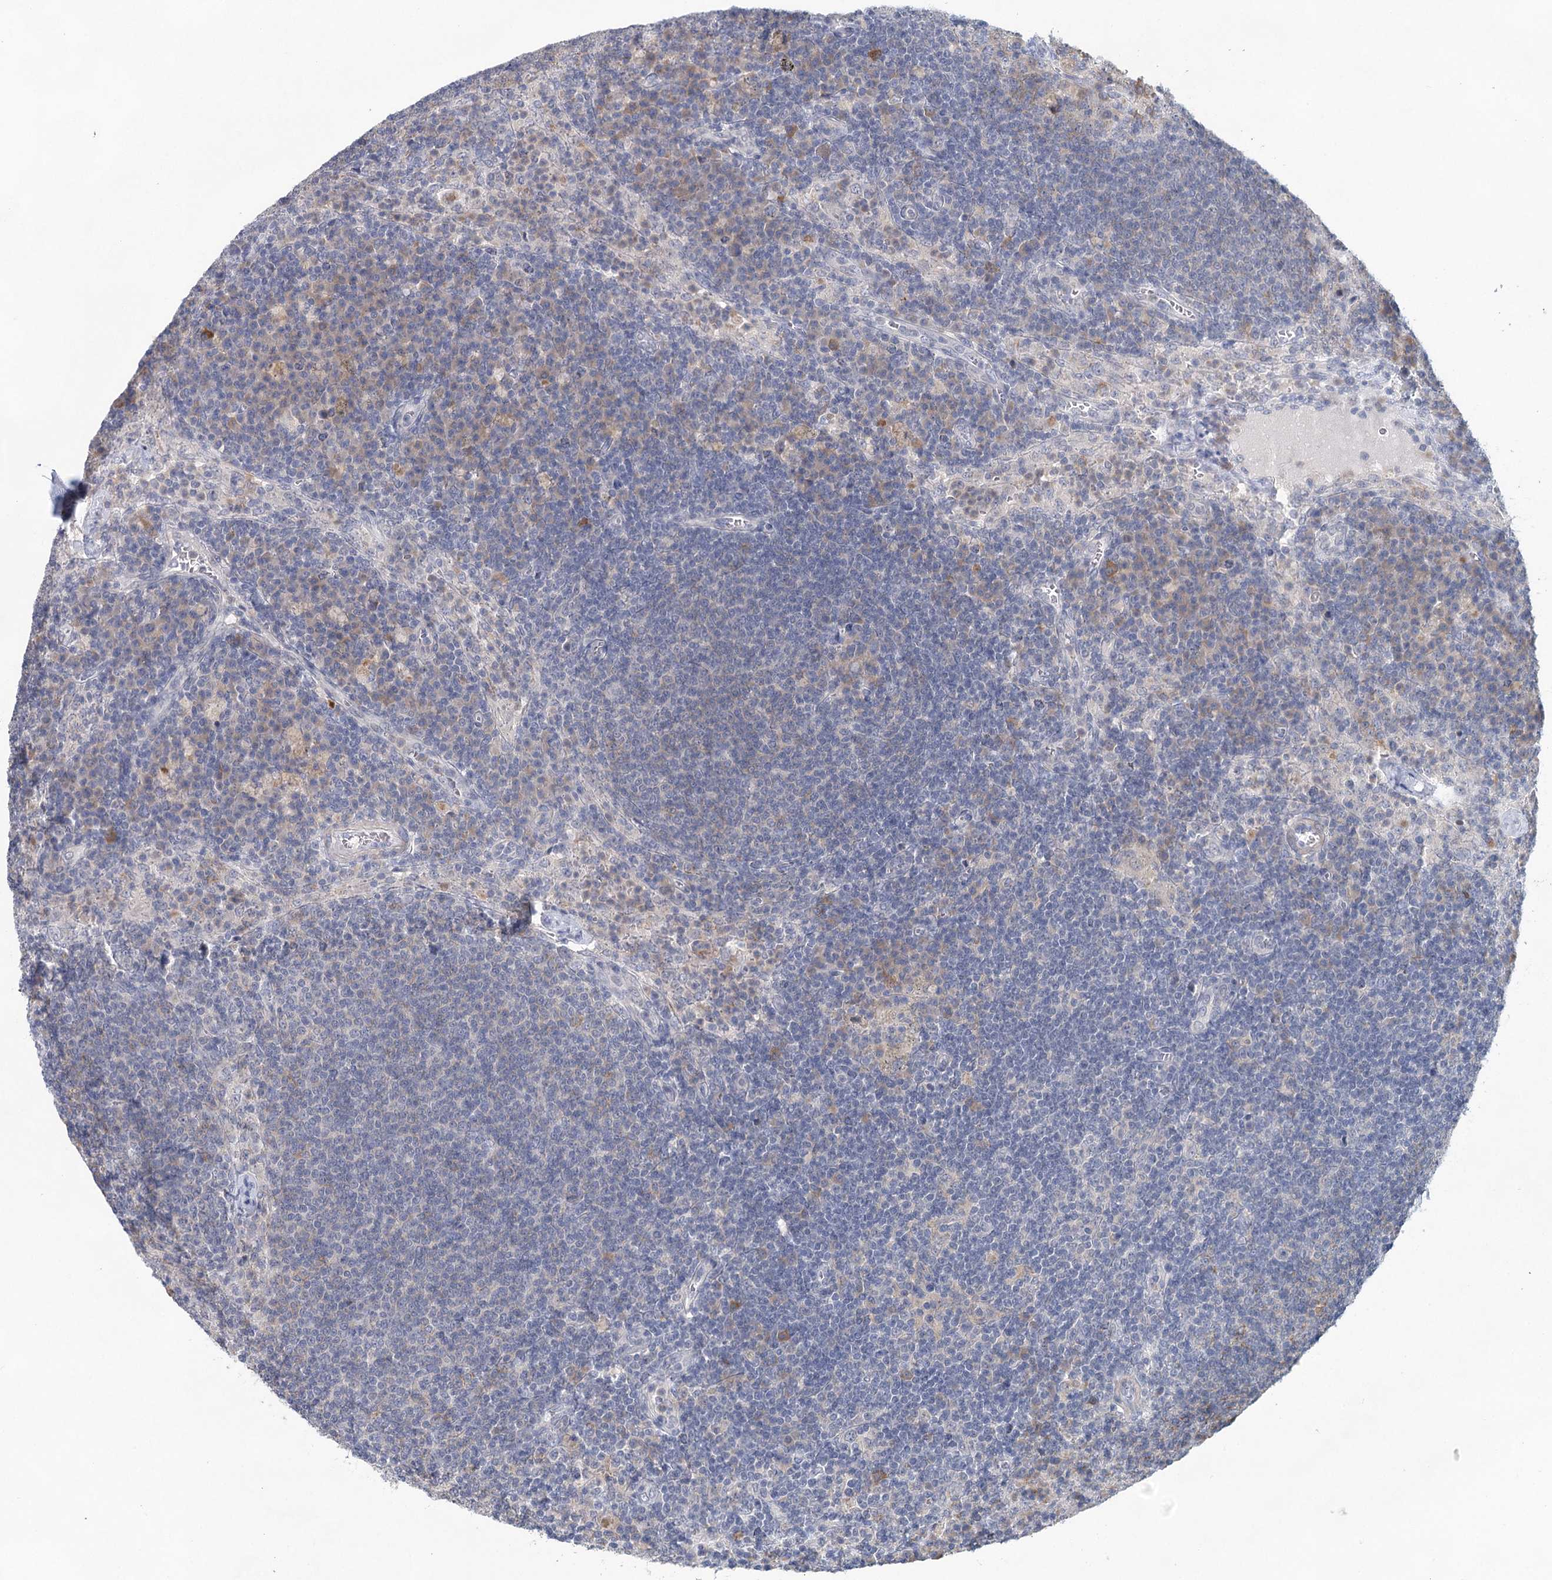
{"staining": {"intensity": "negative", "quantity": "none", "location": "none"}, "tissue": "lymph node", "cell_type": "Germinal center cells", "image_type": "normal", "snomed": [{"axis": "morphology", "description": "Normal tissue, NOS"}, {"axis": "topography", "description": "Lymph node"}], "caption": "Immunohistochemistry (IHC) histopathology image of normal lymph node: lymph node stained with DAB exhibits no significant protein positivity in germinal center cells.", "gene": "BLTP1", "patient": {"sex": "female", "age": 70}}